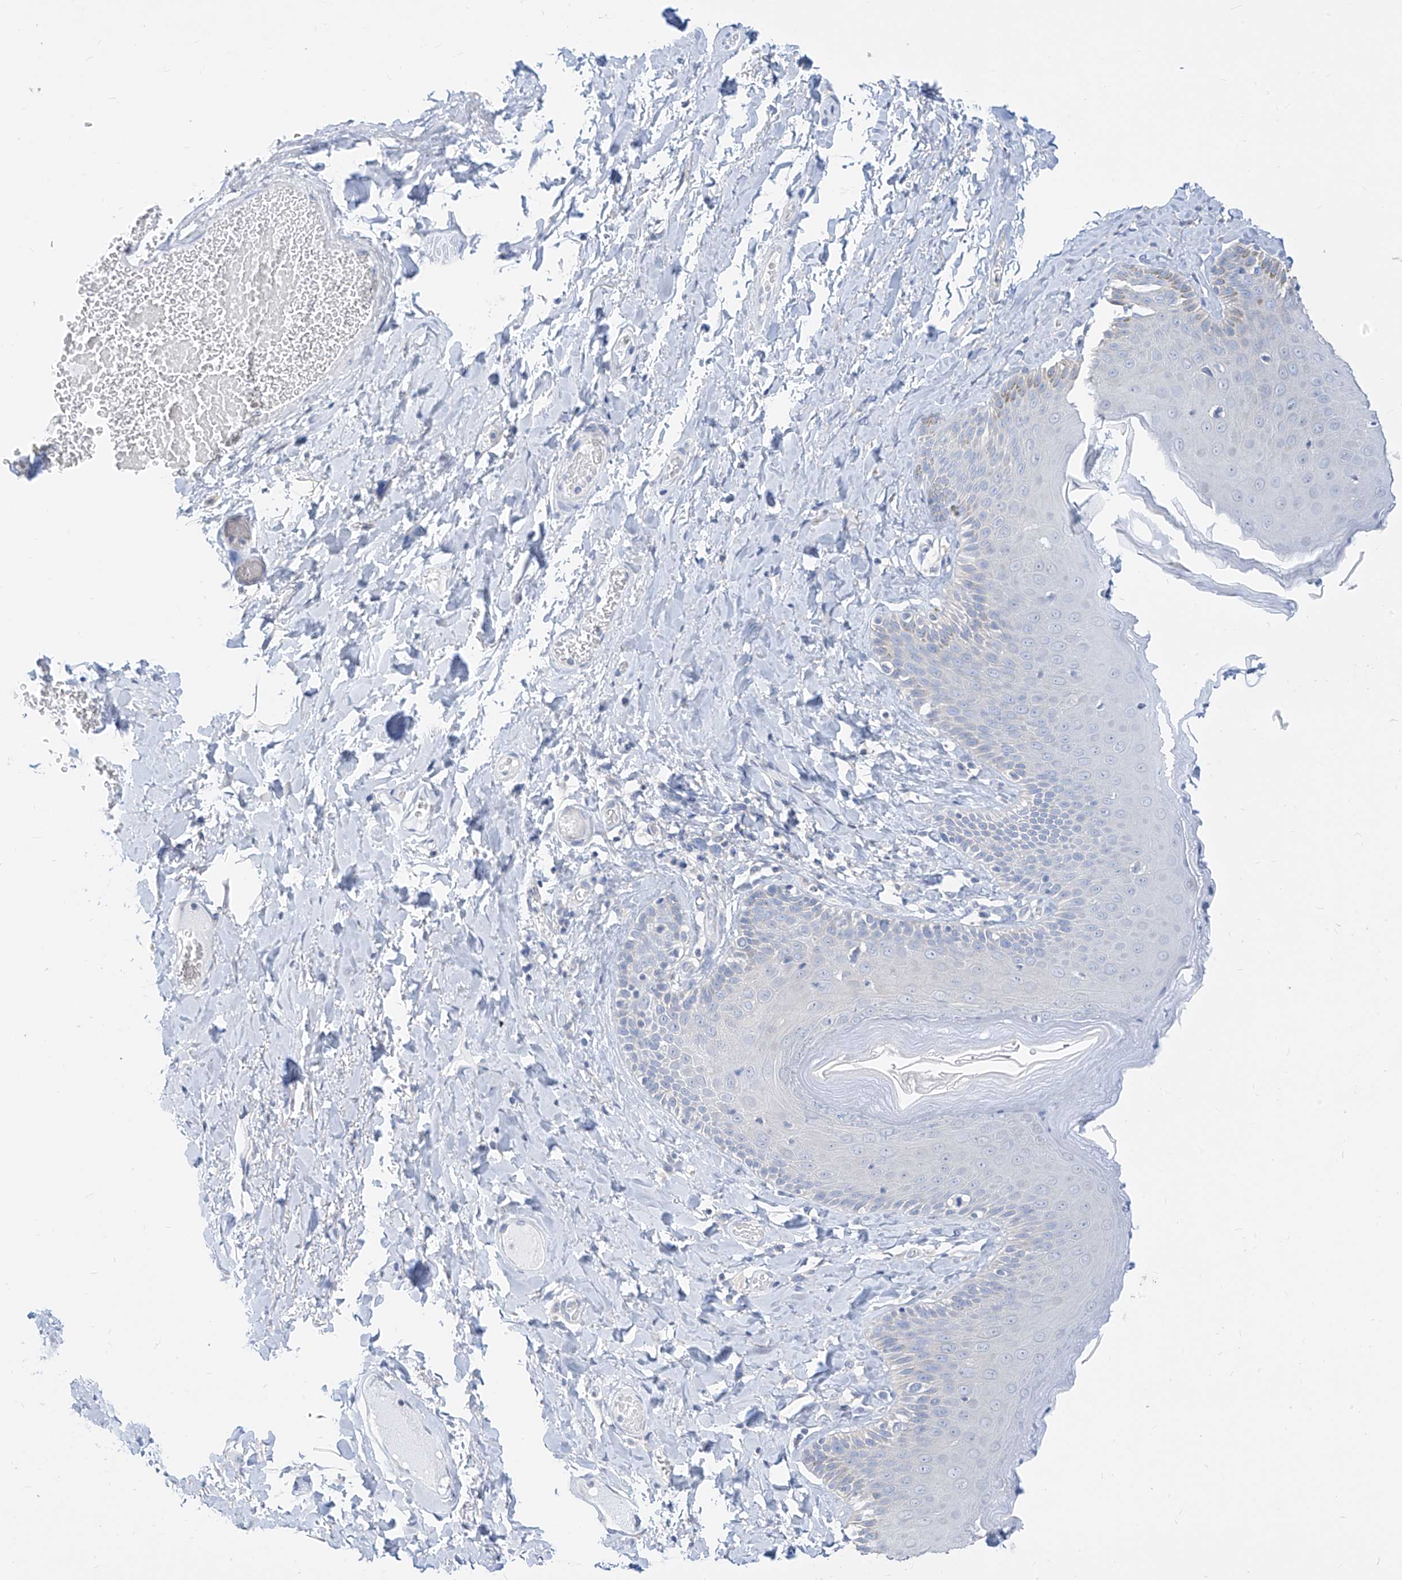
{"staining": {"intensity": "weak", "quantity": "<25%", "location": "cytoplasmic/membranous"}, "tissue": "skin", "cell_type": "Epidermal cells", "image_type": "normal", "snomed": [{"axis": "morphology", "description": "Normal tissue, NOS"}, {"axis": "topography", "description": "Anal"}], "caption": "This is an immunohistochemistry micrograph of normal human skin. There is no staining in epidermal cells.", "gene": "ZZEF1", "patient": {"sex": "male", "age": 69}}